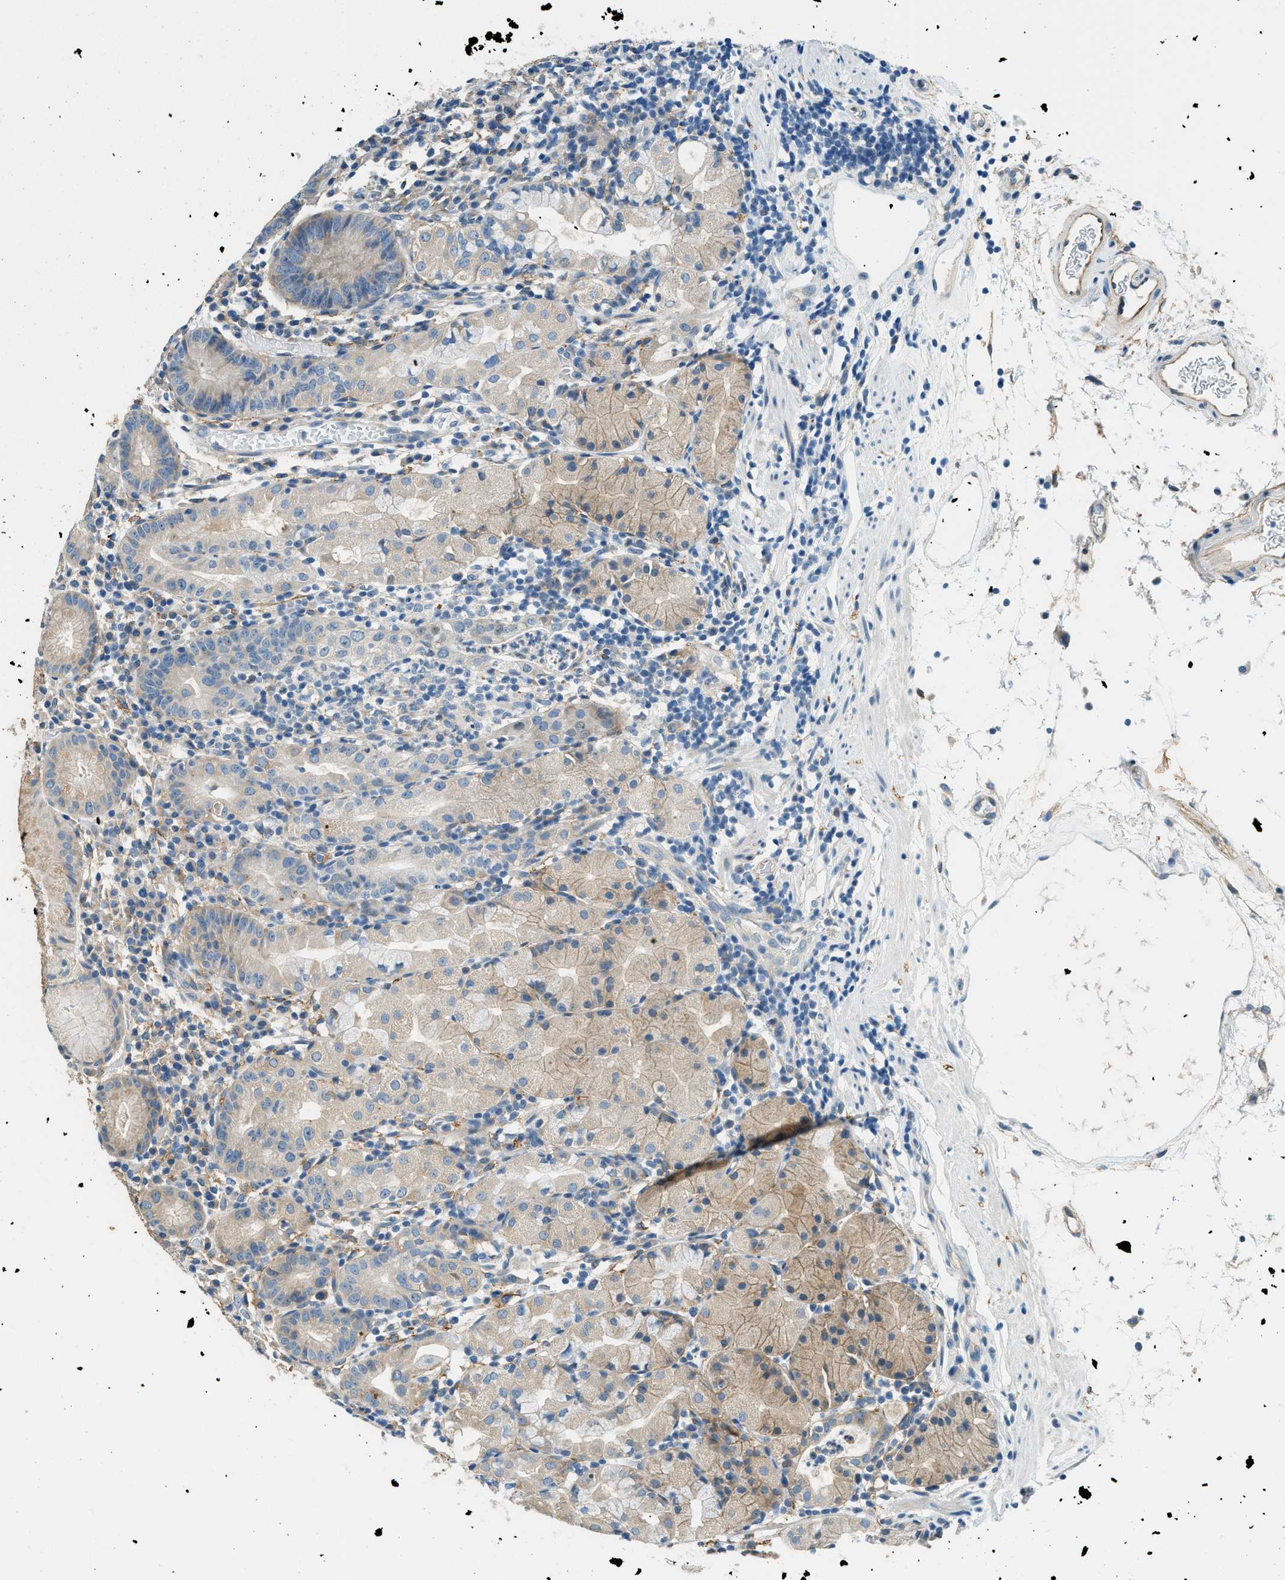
{"staining": {"intensity": "weak", "quantity": "<25%", "location": "cytoplasmic/membranous"}, "tissue": "stomach", "cell_type": "Glandular cells", "image_type": "normal", "snomed": [{"axis": "morphology", "description": "Normal tissue, NOS"}, {"axis": "topography", "description": "Stomach"}, {"axis": "topography", "description": "Stomach, lower"}], "caption": "Human stomach stained for a protein using IHC reveals no staining in glandular cells.", "gene": "ZNF367", "patient": {"sex": "female", "age": 75}}